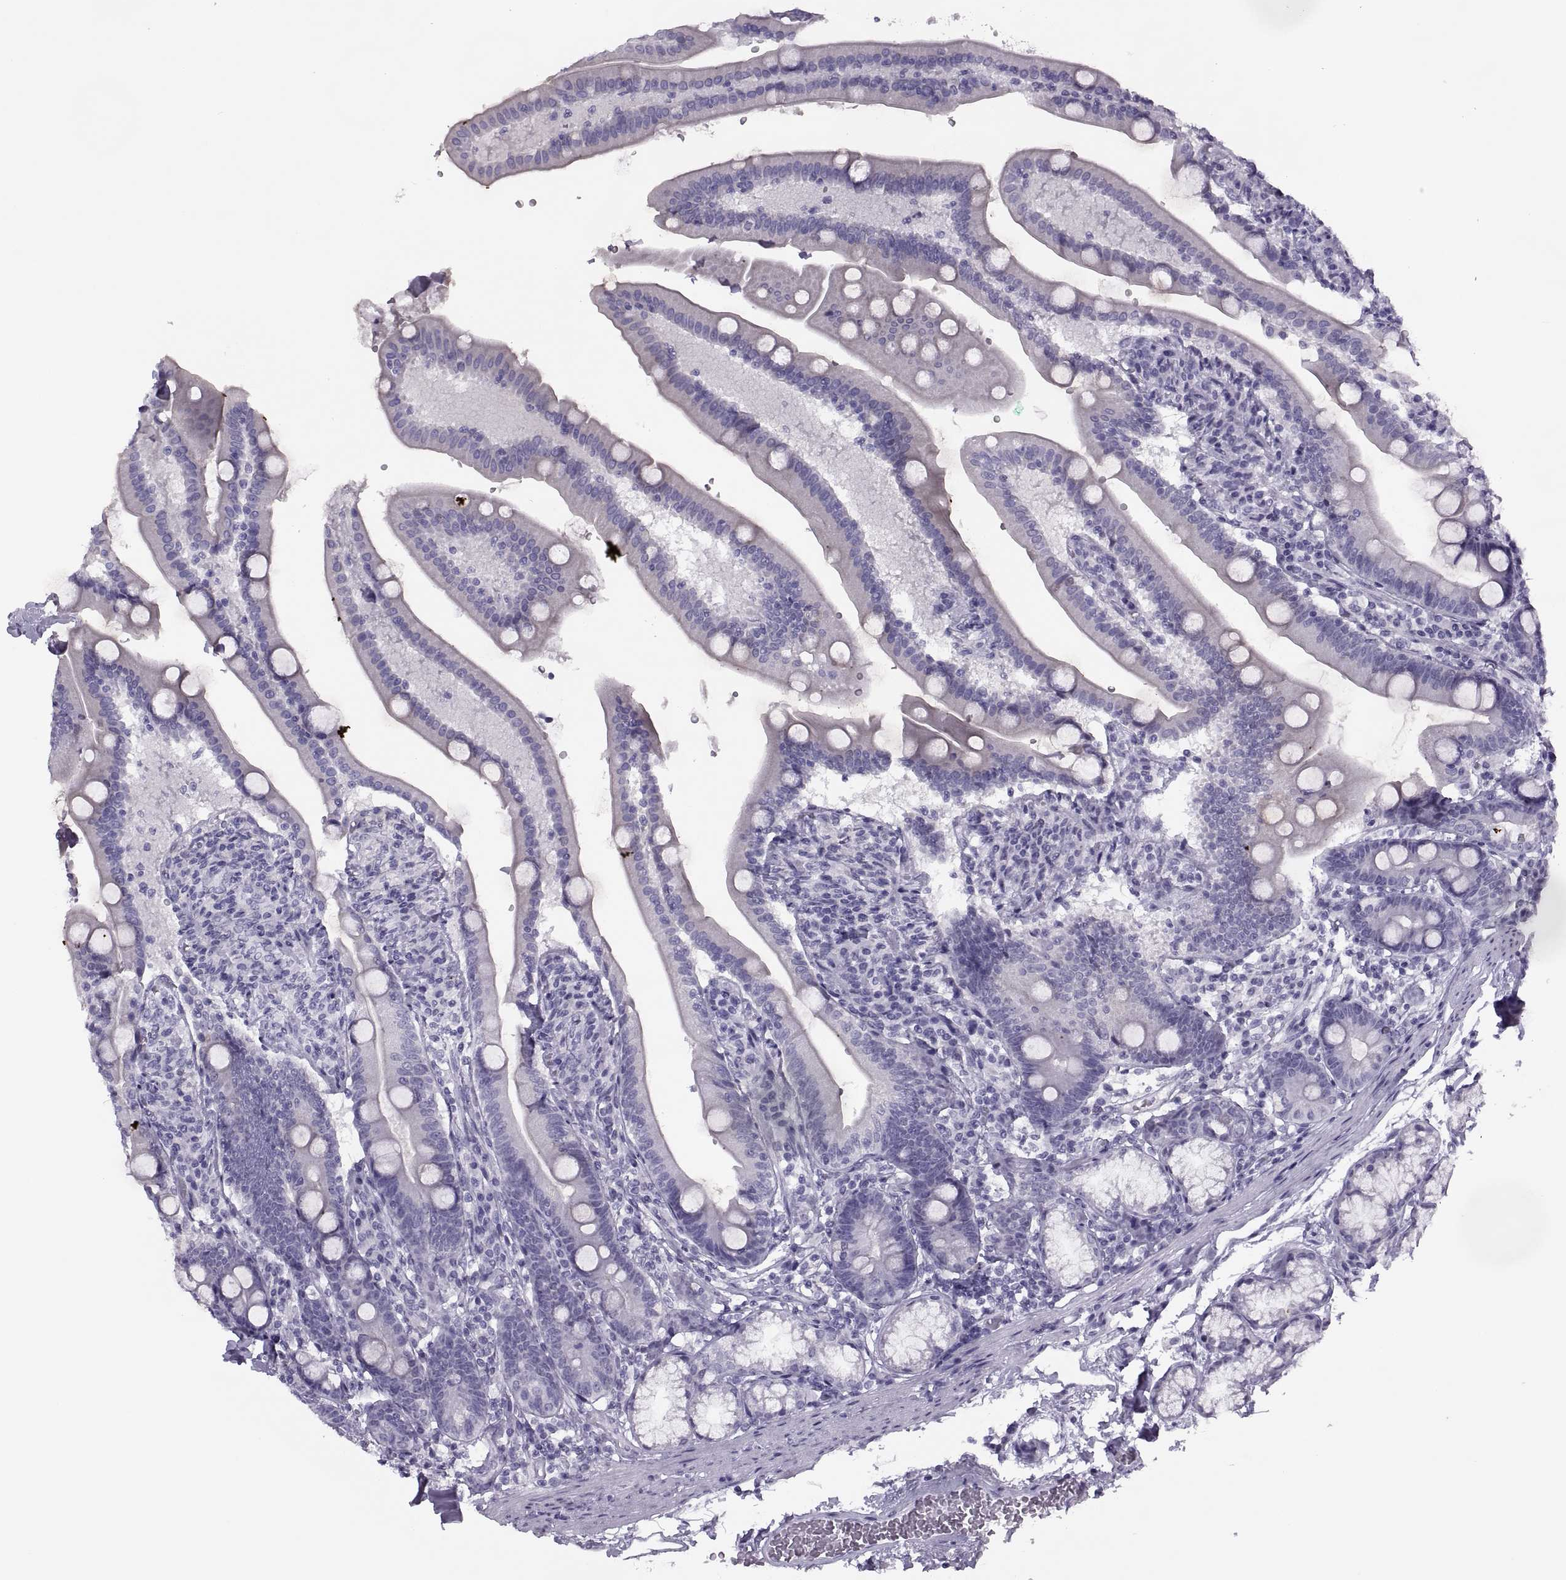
{"staining": {"intensity": "negative", "quantity": "none", "location": "none"}, "tissue": "duodenum", "cell_type": "Glandular cells", "image_type": "normal", "snomed": [{"axis": "morphology", "description": "Normal tissue, NOS"}, {"axis": "topography", "description": "Duodenum"}], "caption": "Immunohistochemistry image of unremarkable duodenum: human duodenum stained with DAB shows no significant protein expression in glandular cells.", "gene": "FAM24A", "patient": {"sex": "female", "age": 67}}